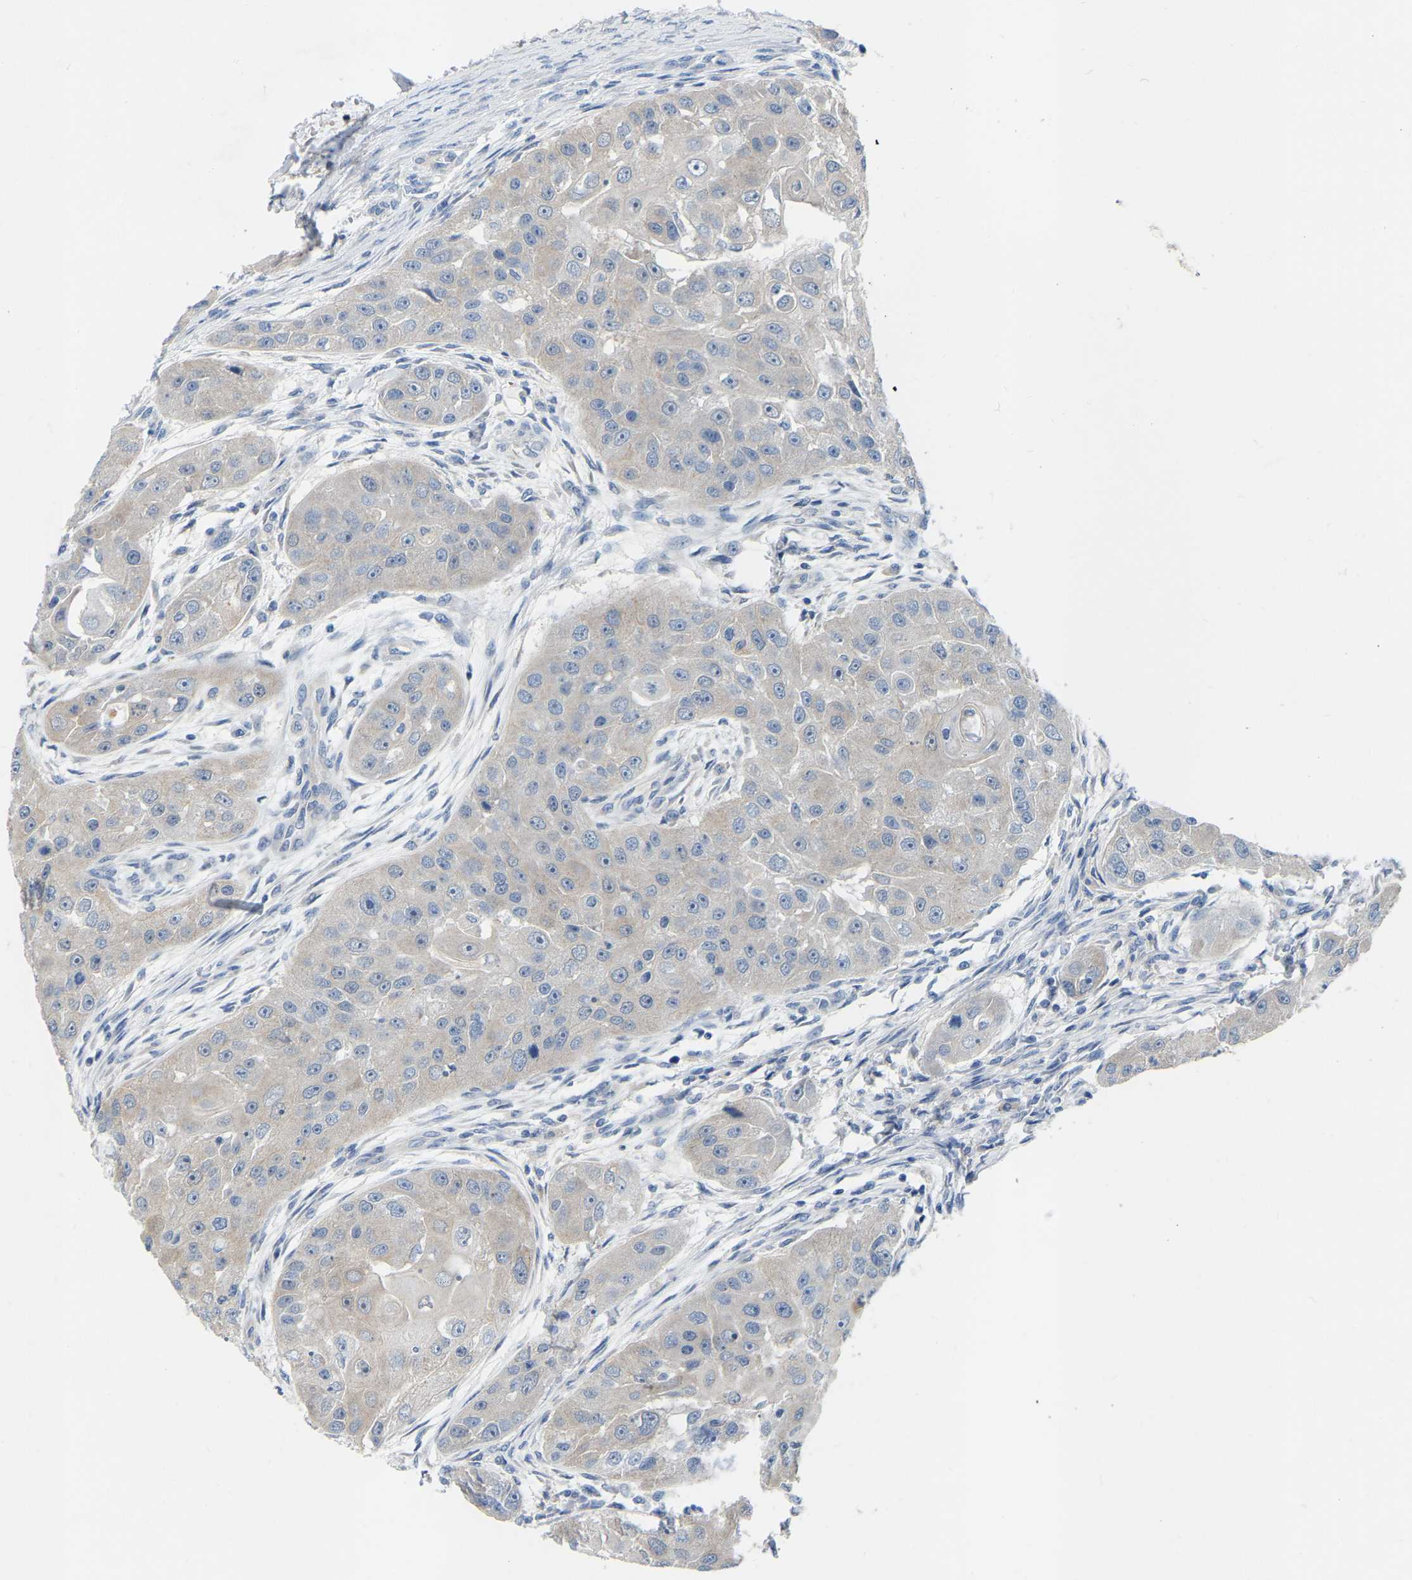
{"staining": {"intensity": "negative", "quantity": "none", "location": "none"}, "tissue": "head and neck cancer", "cell_type": "Tumor cells", "image_type": "cancer", "snomed": [{"axis": "morphology", "description": "Normal tissue, NOS"}, {"axis": "morphology", "description": "Squamous cell carcinoma, NOS"}, {"axis": "topography", "description": "Skeletal muscle"}, {"axis": "topography", "description": "Head-Neck"}], "caption": "Immunohistochemistry (IHC) of human squamous cell carcinoma (head and neck) reveals no positivity in tumor cells.", "gene": "WIPI2", "patient": {"sex": "male", "age": 51}}